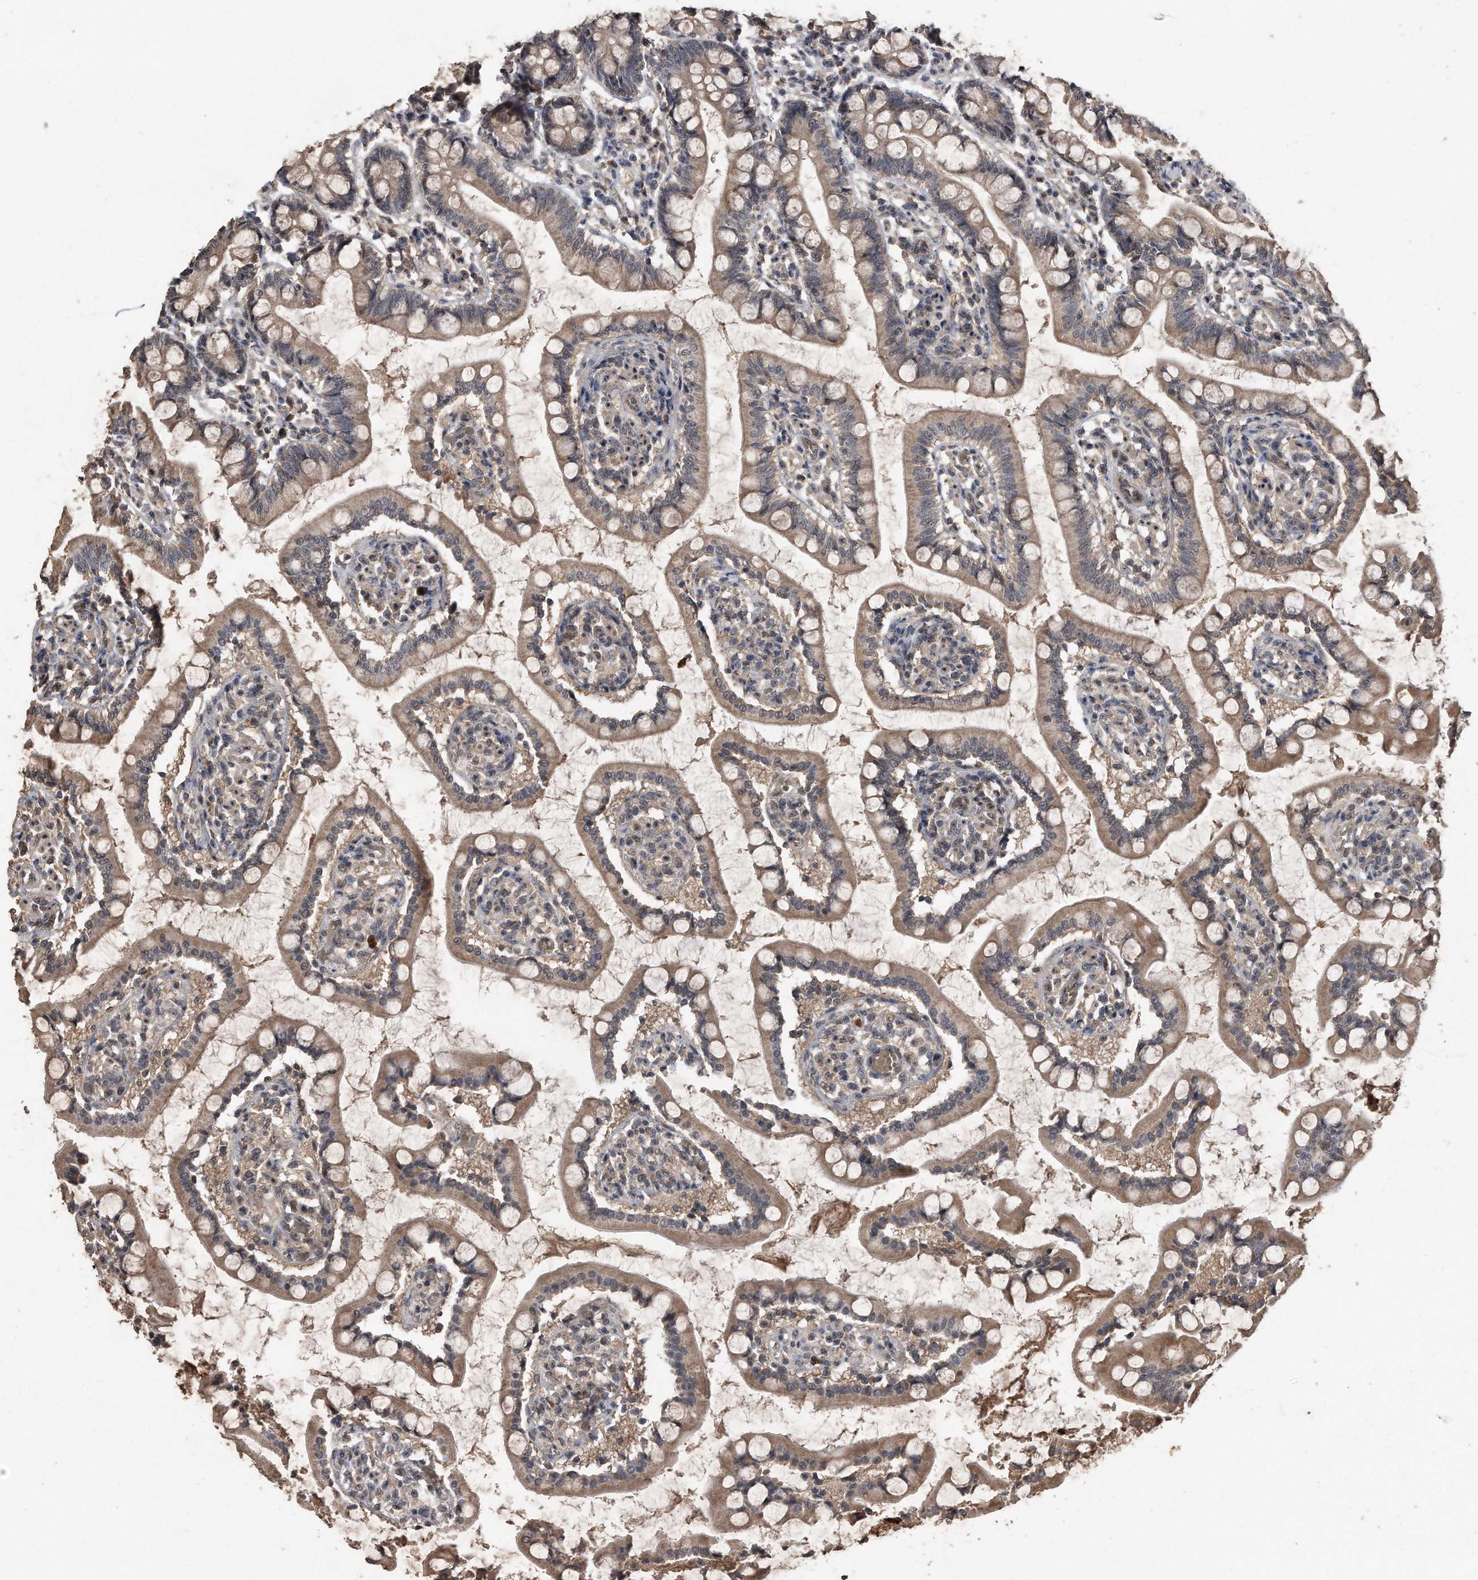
{"staining": {"intensity": "moderate", "quantity": ">75%", "location": "cytoplasmic/membranous,nuclear"}, "tissue": "small intestine", "cell_type": "Glandular cells", "image_type": "normal", "snomed": [{"axis": "morphology", "description": "Normal tissue, NOS"}, {"axis": "topography", "description": "Small intestine"}], "caption": "This histopathology image demonstrates IHC staining of unremarkable small intestine, with medium moderate cytoplasmic/membranous,nuclear positivity in approximately >75% of glandular cells.", "gene": "PELO", "patient": {"sex": "male", "age": 52}}